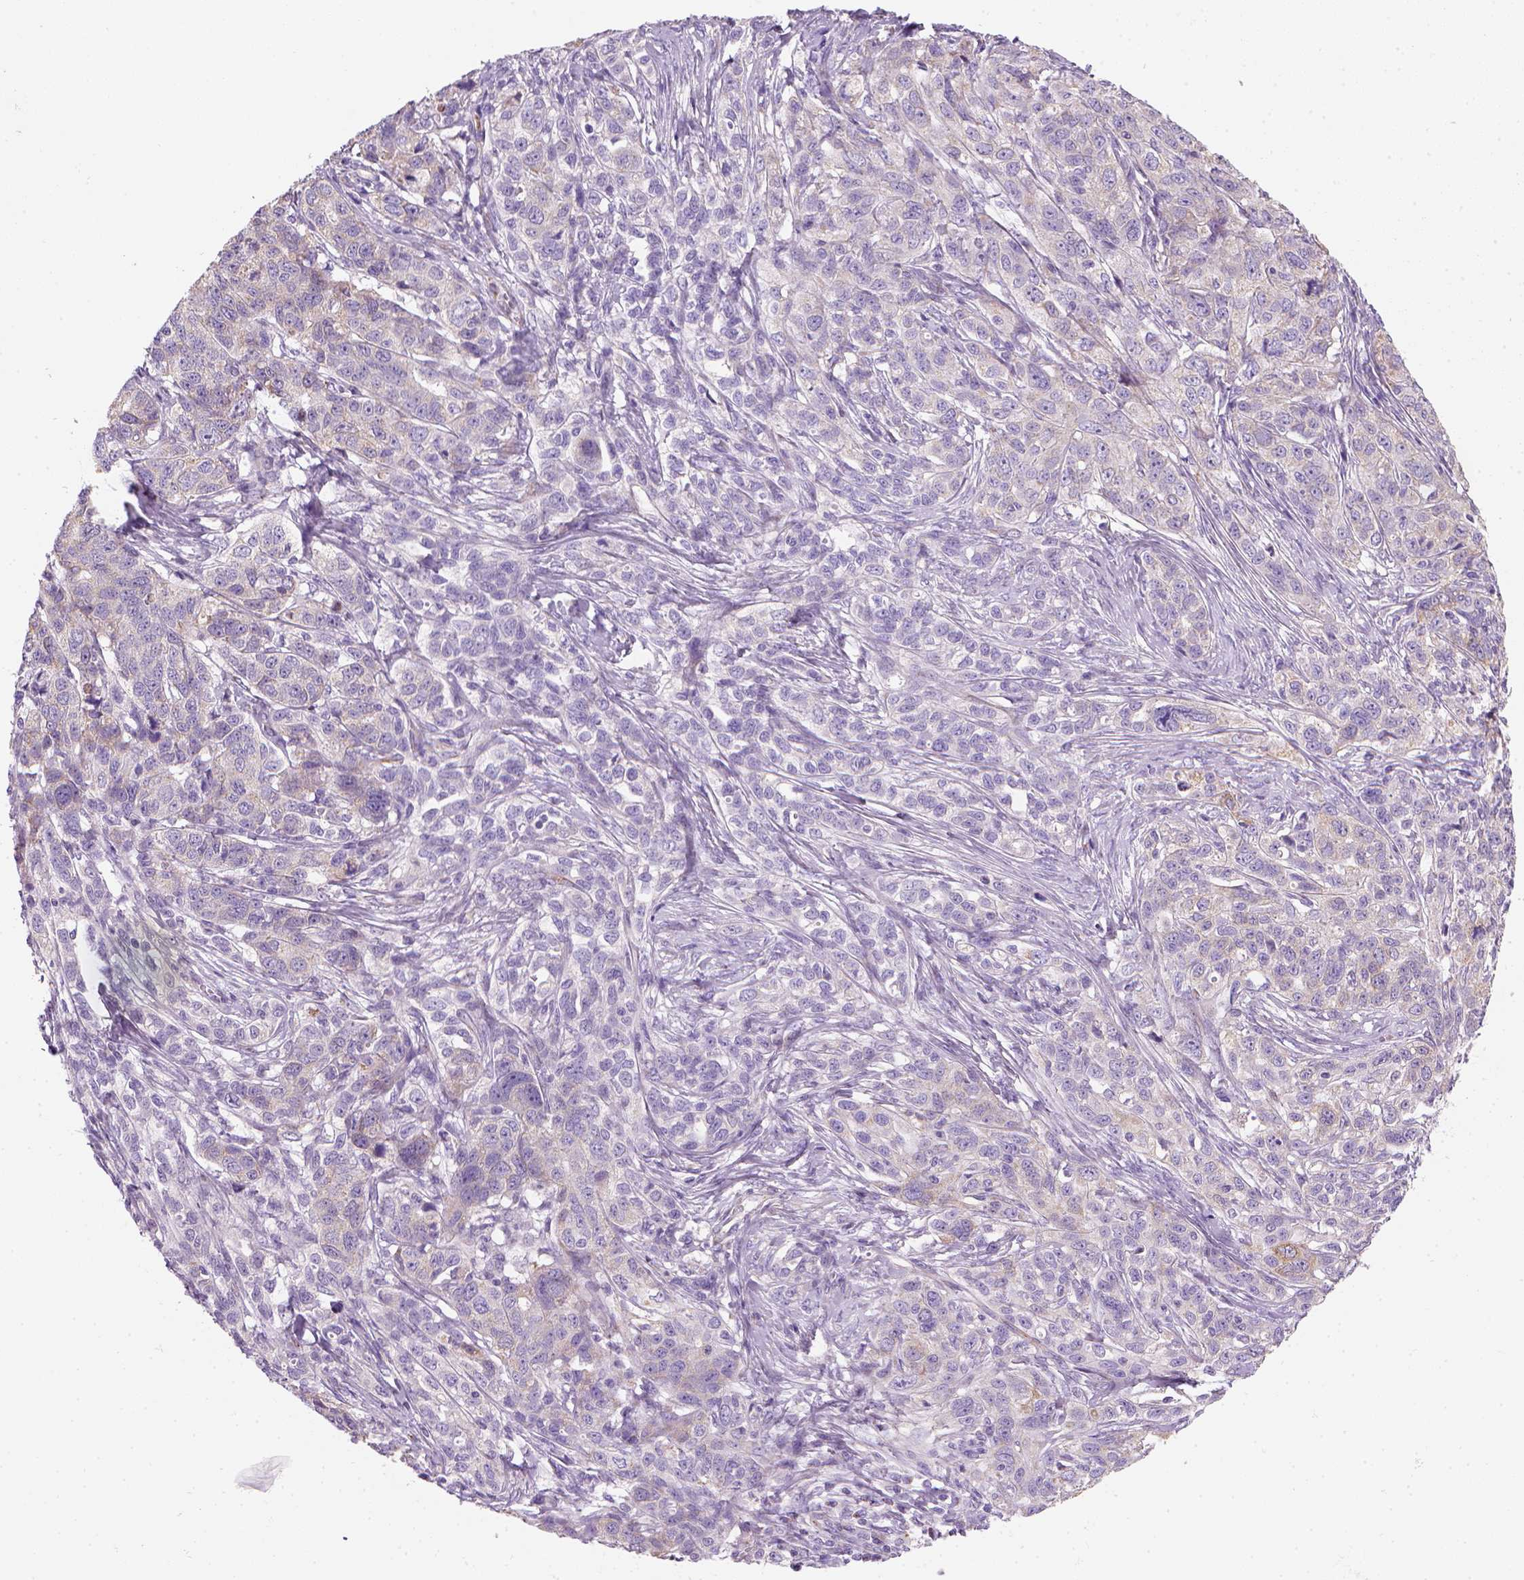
{"staining": {"intensity": "negative", "quantity": "none", "location": "none"}, "tissue": "ovarian cancer", "cell_type": "Tumor cells", "image_type": "cancer", "snomed": [{"axis": "morphology", "description": "Cystadenocarcinoma, serous, NOS"}, {"axis": "topography", "description": "Ovary"}], "caption": "The histopathology image exhibits no staining of tumor cells in ovarian cancer.", "gene": "CES2", "patient": {"sex": "female", "age": 71}}